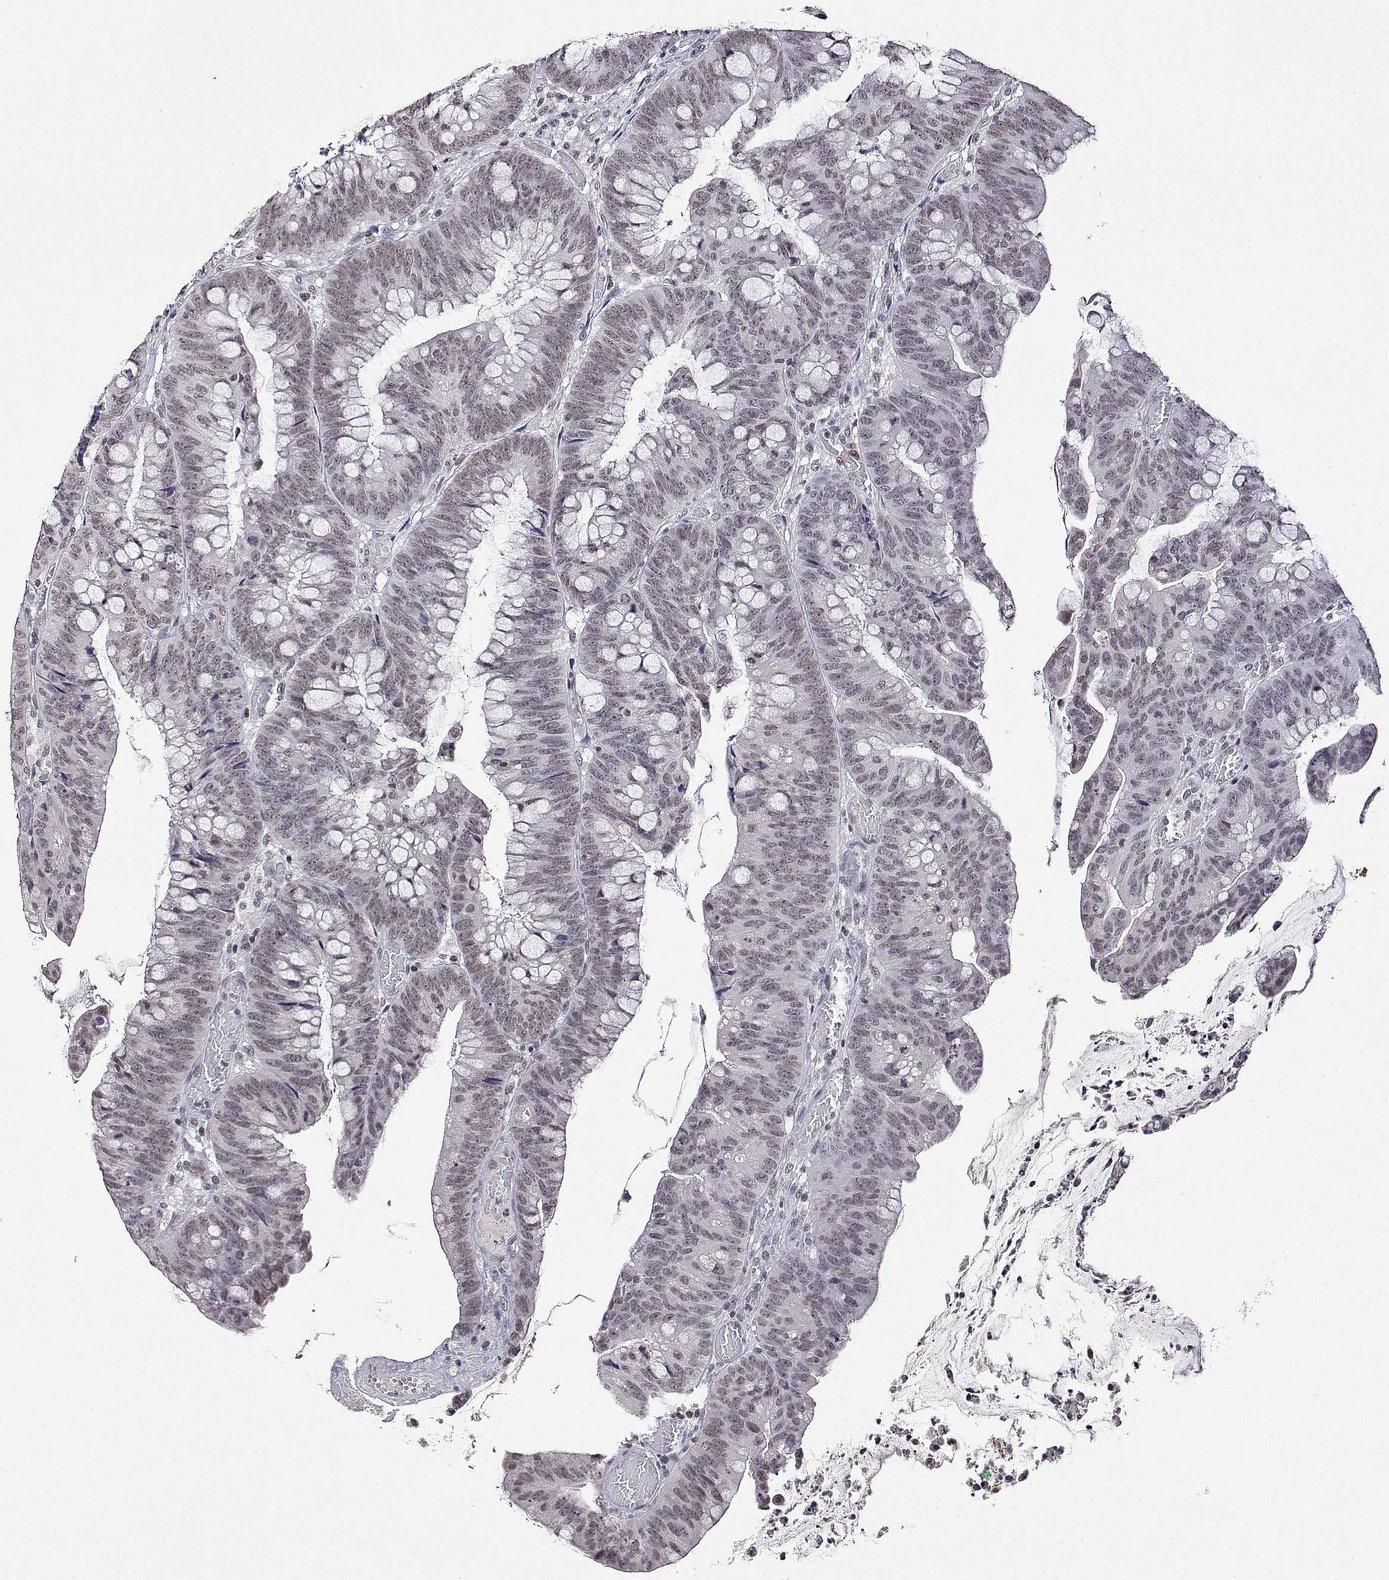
{"staining": {"intensity": "weak", "quantity": ">75%", "location": "nuclear"}, "tissue": "colorectal cancer", "cell_type": "Tumor cells", "image_type": "cancer", "snomed": [{"axis": "morphology", "description": "Adenocarcinoma, NOS"}, {"axis": "topography", "description": "Colon"}], "caption": "The micrograph exhibits immunohistochemical staining of adenocarcinoma (colorectal). There is weak nuclear staining is identified in about >75% of tumor cells.", "gene": "XPC", "patient": {"sex": "male", "age": 62}}